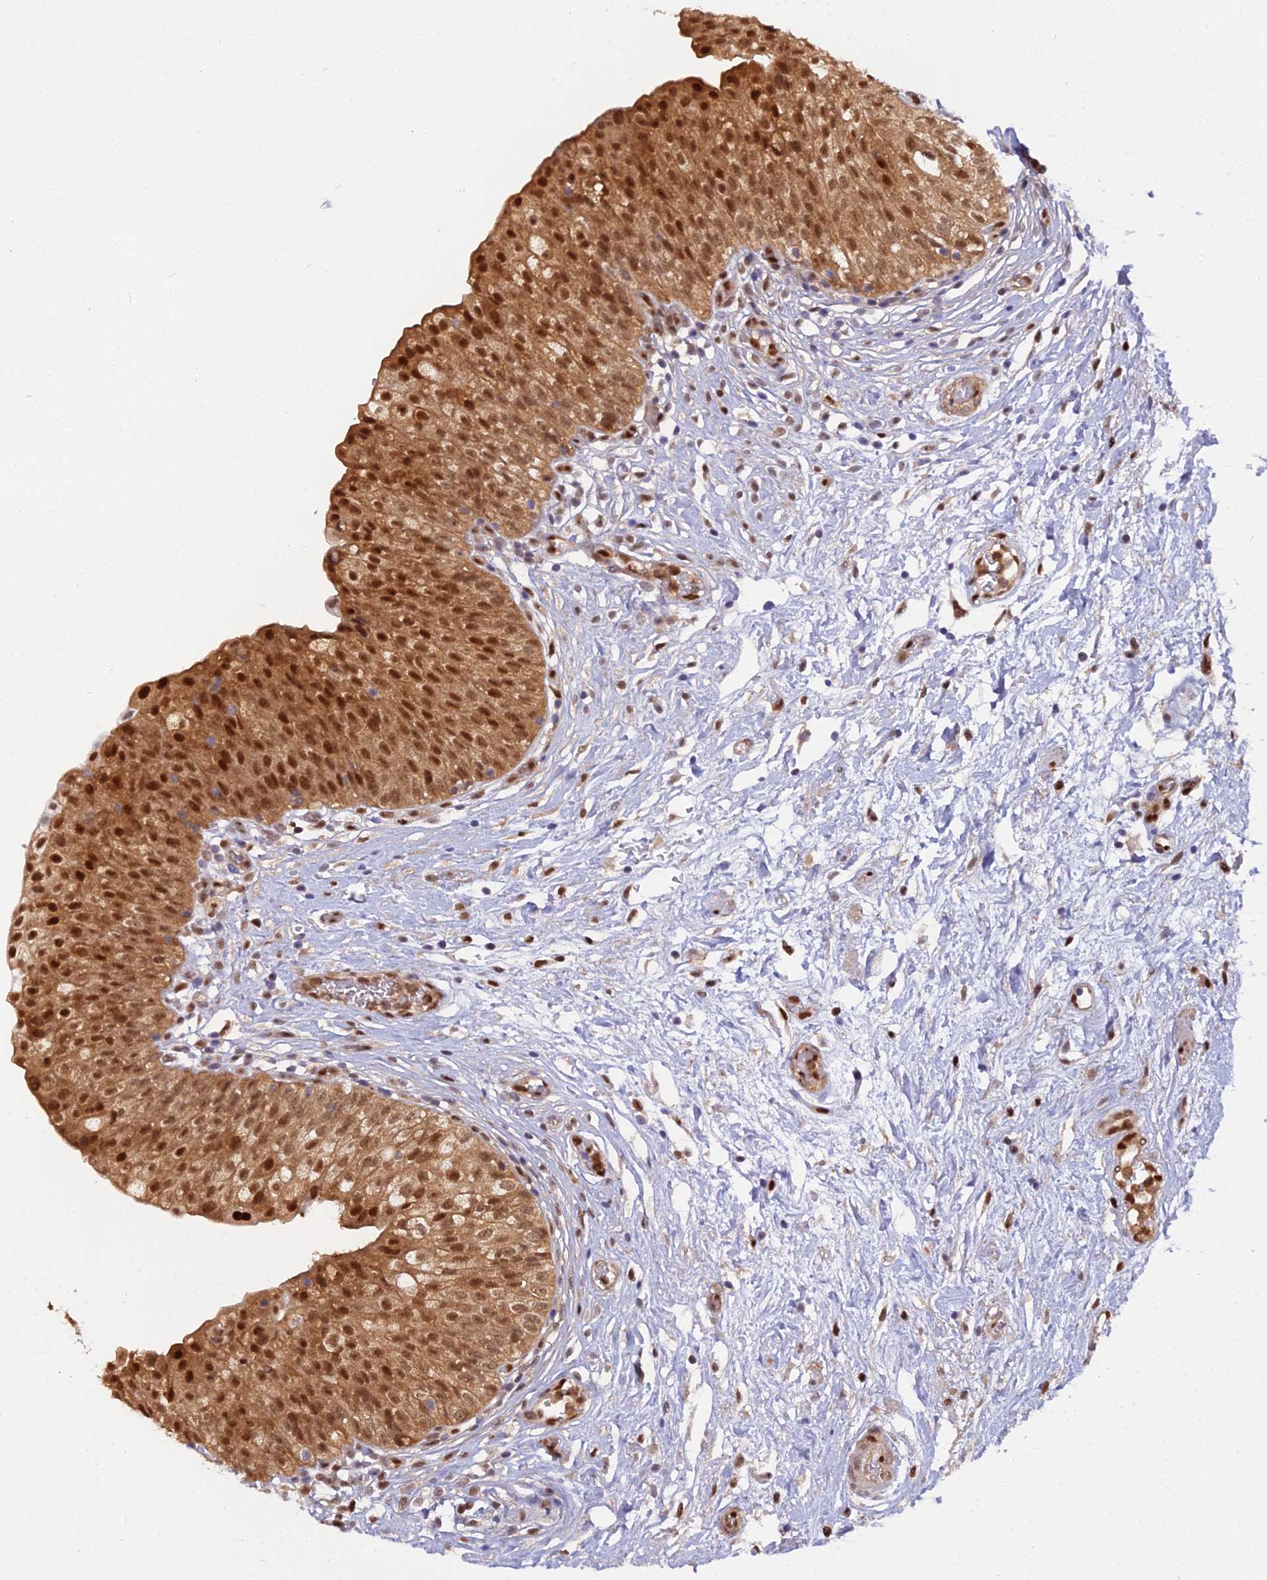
{"staining": {"intensity": "strong", "quantity": ">75%", "location": "cytoplasmic/membranous,nuclear"}, "tissue": "urinary bladder", "cell_type": "Urothelial cells", "image_type": "normal", "snomed": [{"axis": "morphology", "description": "Normal tissue, NOS"}, {"axis": "topography", "description": "Urinary bladder"}], "caption": "Approximately >75% of urothelial cells in unremarkable human urinary bladder exhibit strong cytoplasmic/membranous,nuclear protein positivity as visualized by brown immunohistochemical staining.", "gene": "NPEPL1", "patient": {"sex": "male", "age": 55}}